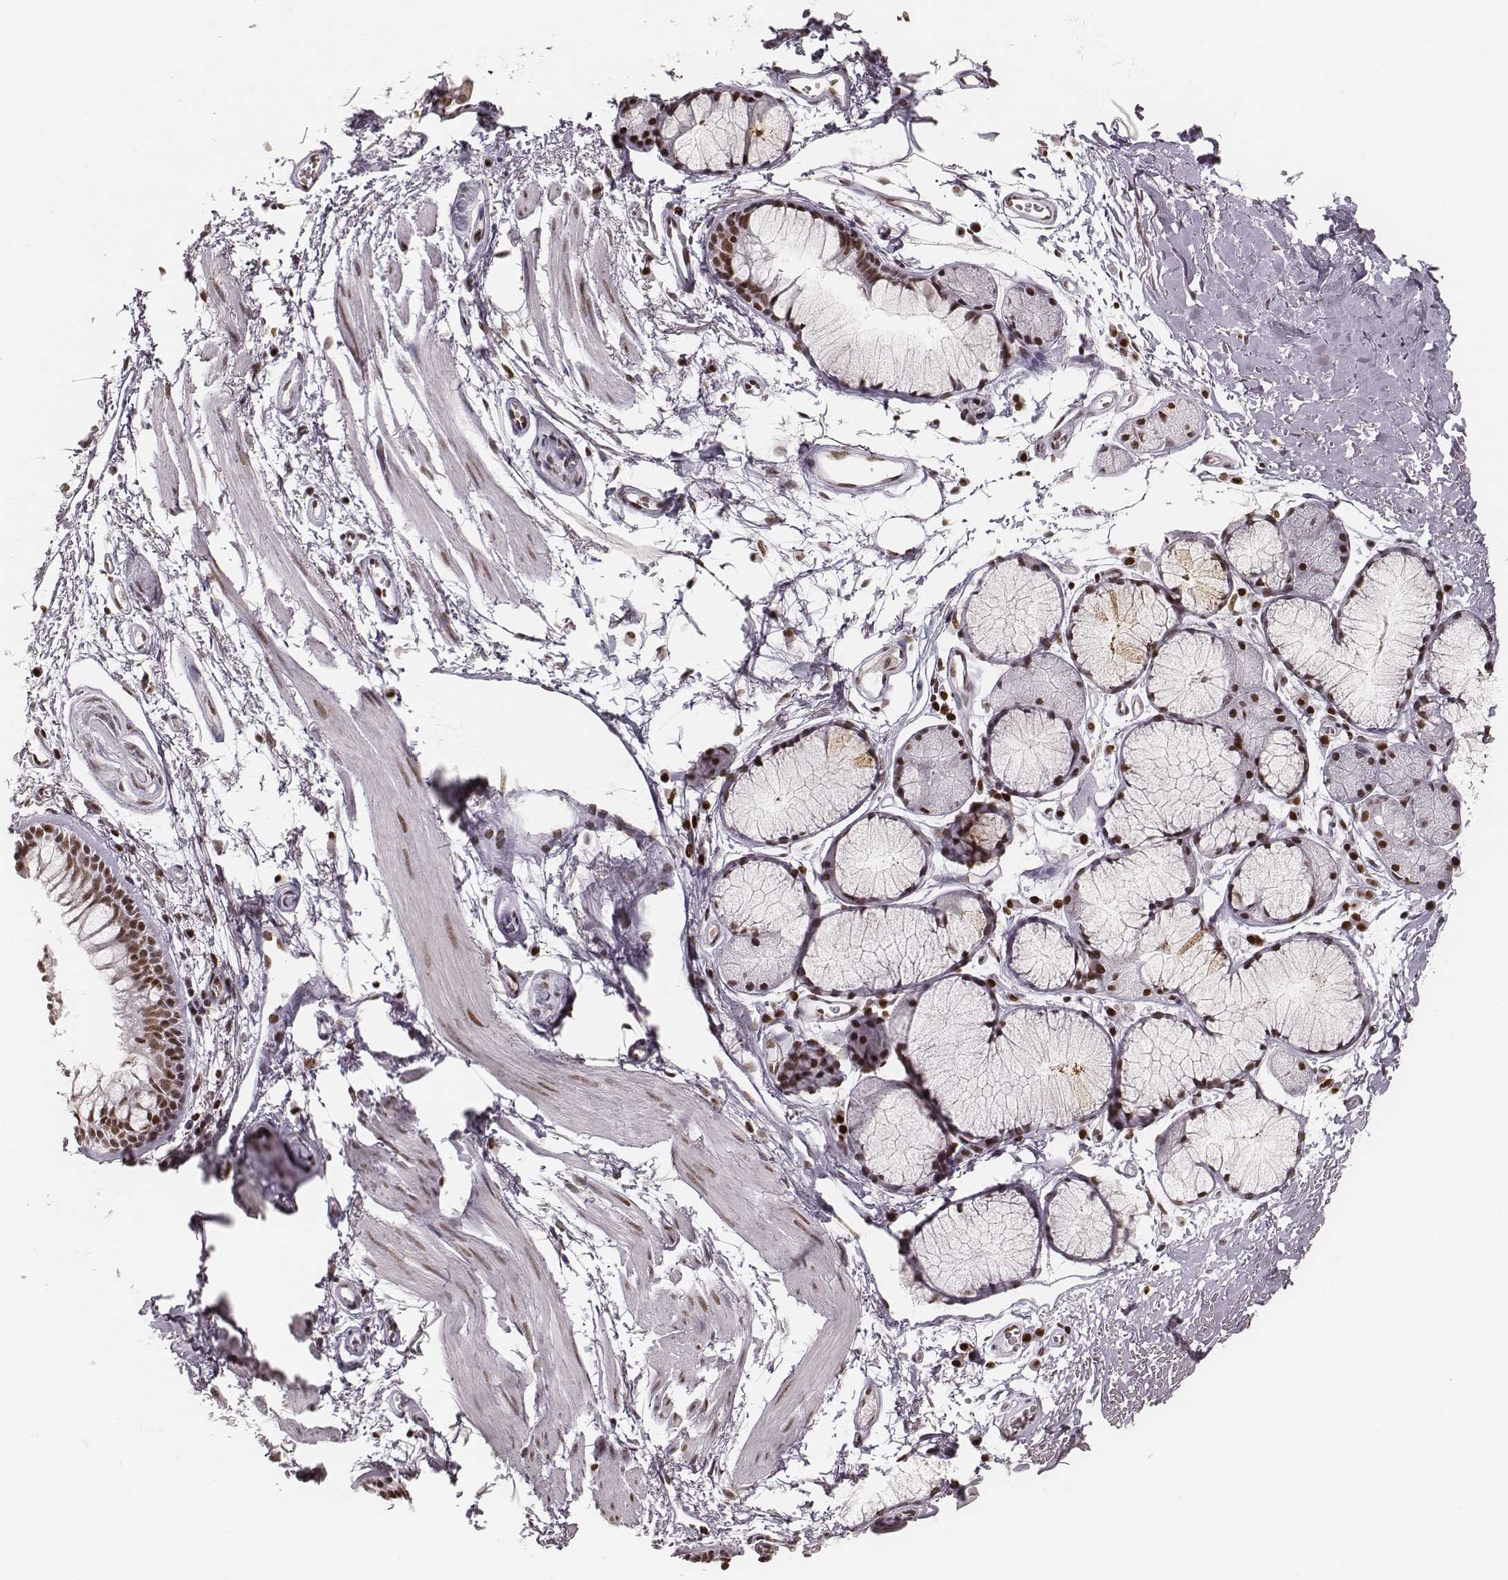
{"staining": {"intensity": "moderate", "quantity": ">75%", "location": "nuclear"}, "tissue": "soft tissue", "cell_type": "Fibroblasts", "image_type": "normal", "snomed": [{"axis": "morphology", "description": "Normal tissue, NOS"}, {"axis": "topography", "description": "Cartilage tissue"}, {"axis": "topography", "description": "Bronchus"}], "caption": "Protein expression analysis of benign soft tissue exhibits moderate nuclear staining in about >75% of fibroblasts.", "gene": "PARP1", "patient": {"sex": "female", "age": 79}}